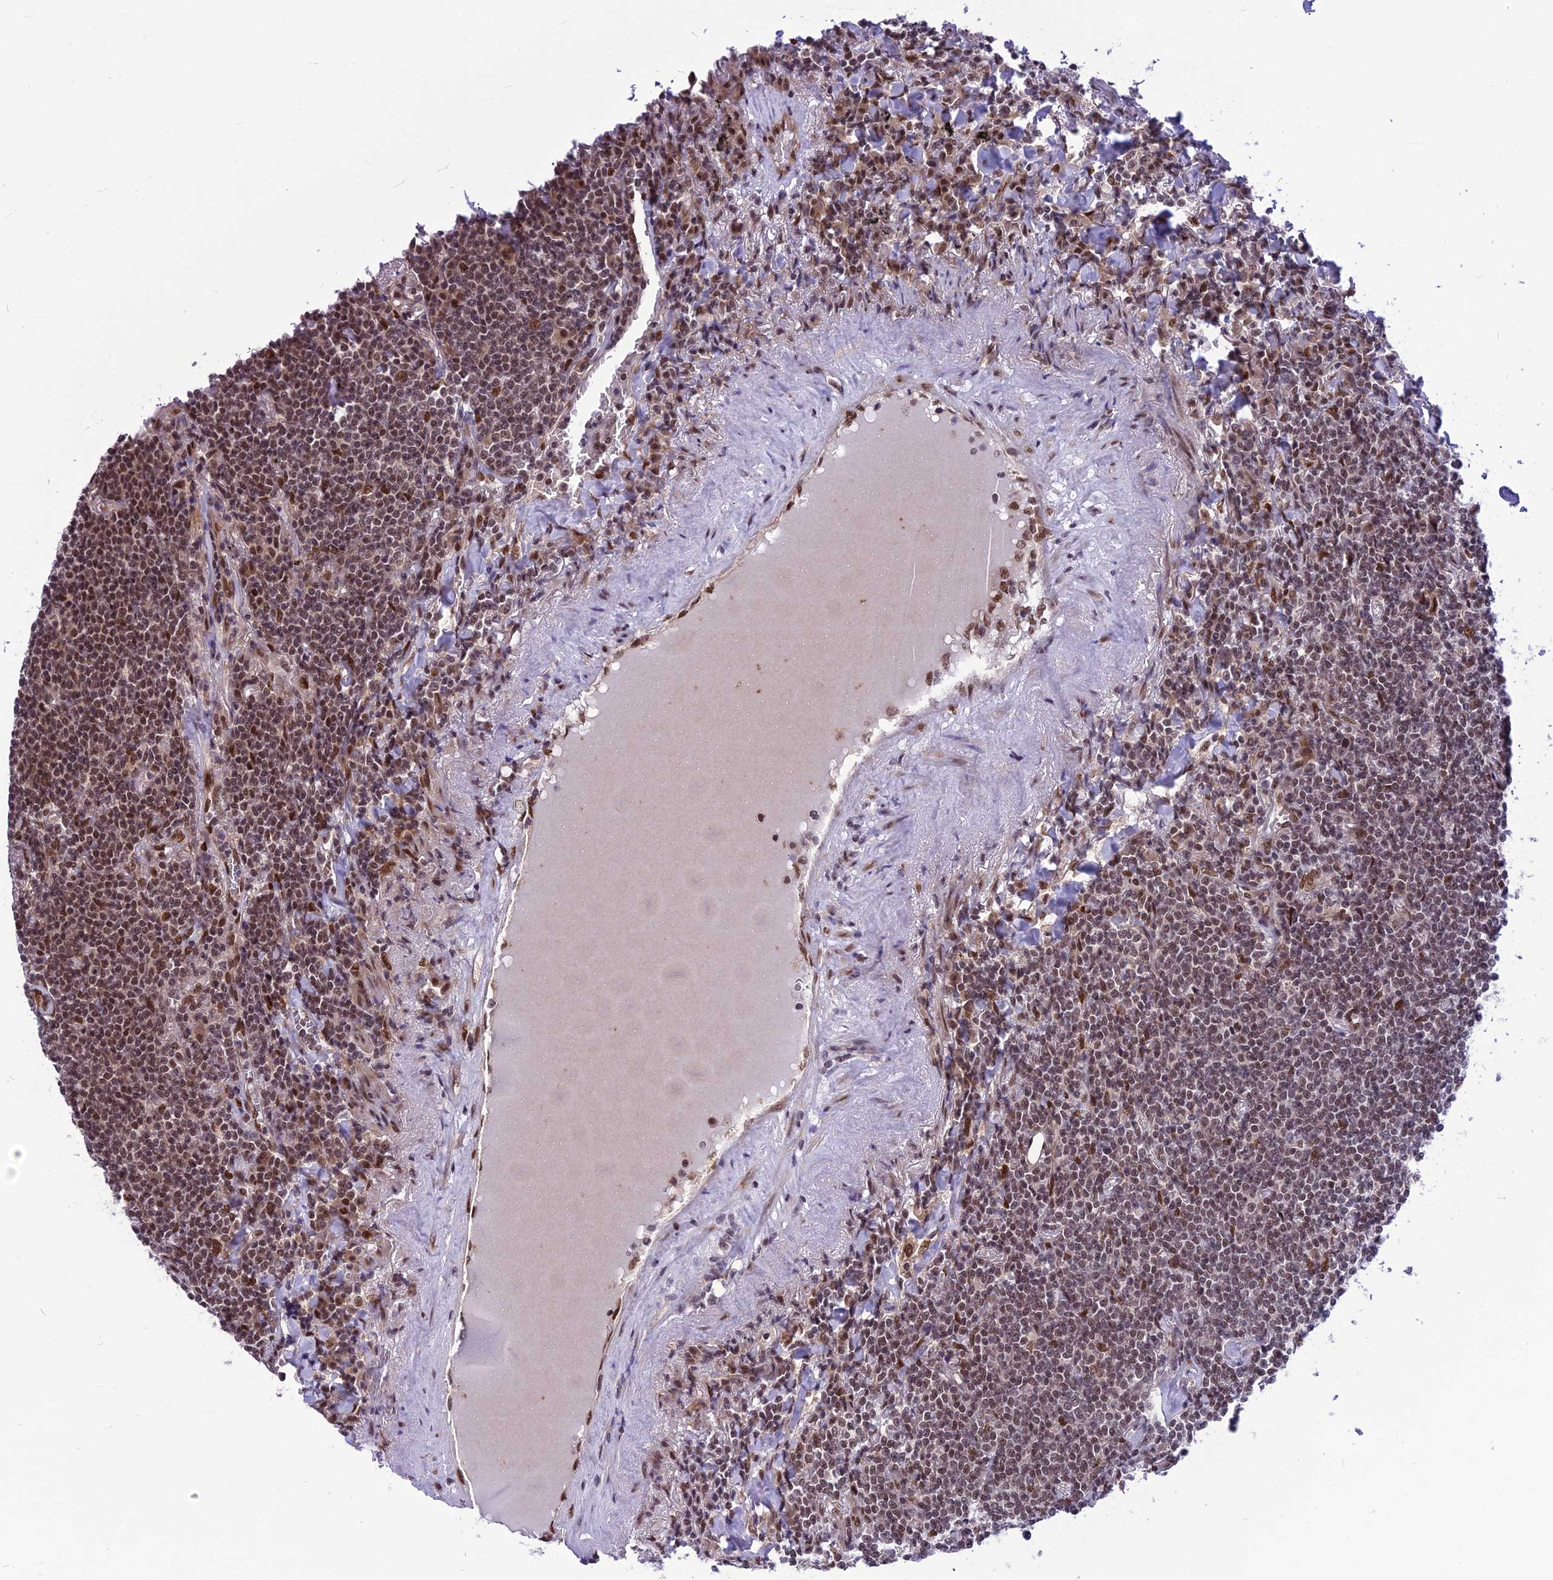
{"staining": {"intensity": "moderate", "quantity": "25%-75%", "location": "nuclear"}, "tissue": "lymphoma", "cell_type": "Tumor cells", "image_type": "cancer", "snomed": [{"axis": "morphology", "description": "Malignant lymphoma, non-Hodgkin's type, Low grade"}, {"axis": "topography", "description": "Lung"}], "caption": "Protein positivity by immunohistochemistry demonstrates moderate nuclear staining in approximately 25%-75% of tumor cells in lymphoma.", "gene": "RTRAF", "patient": {"sex": "female", "age": 71}}